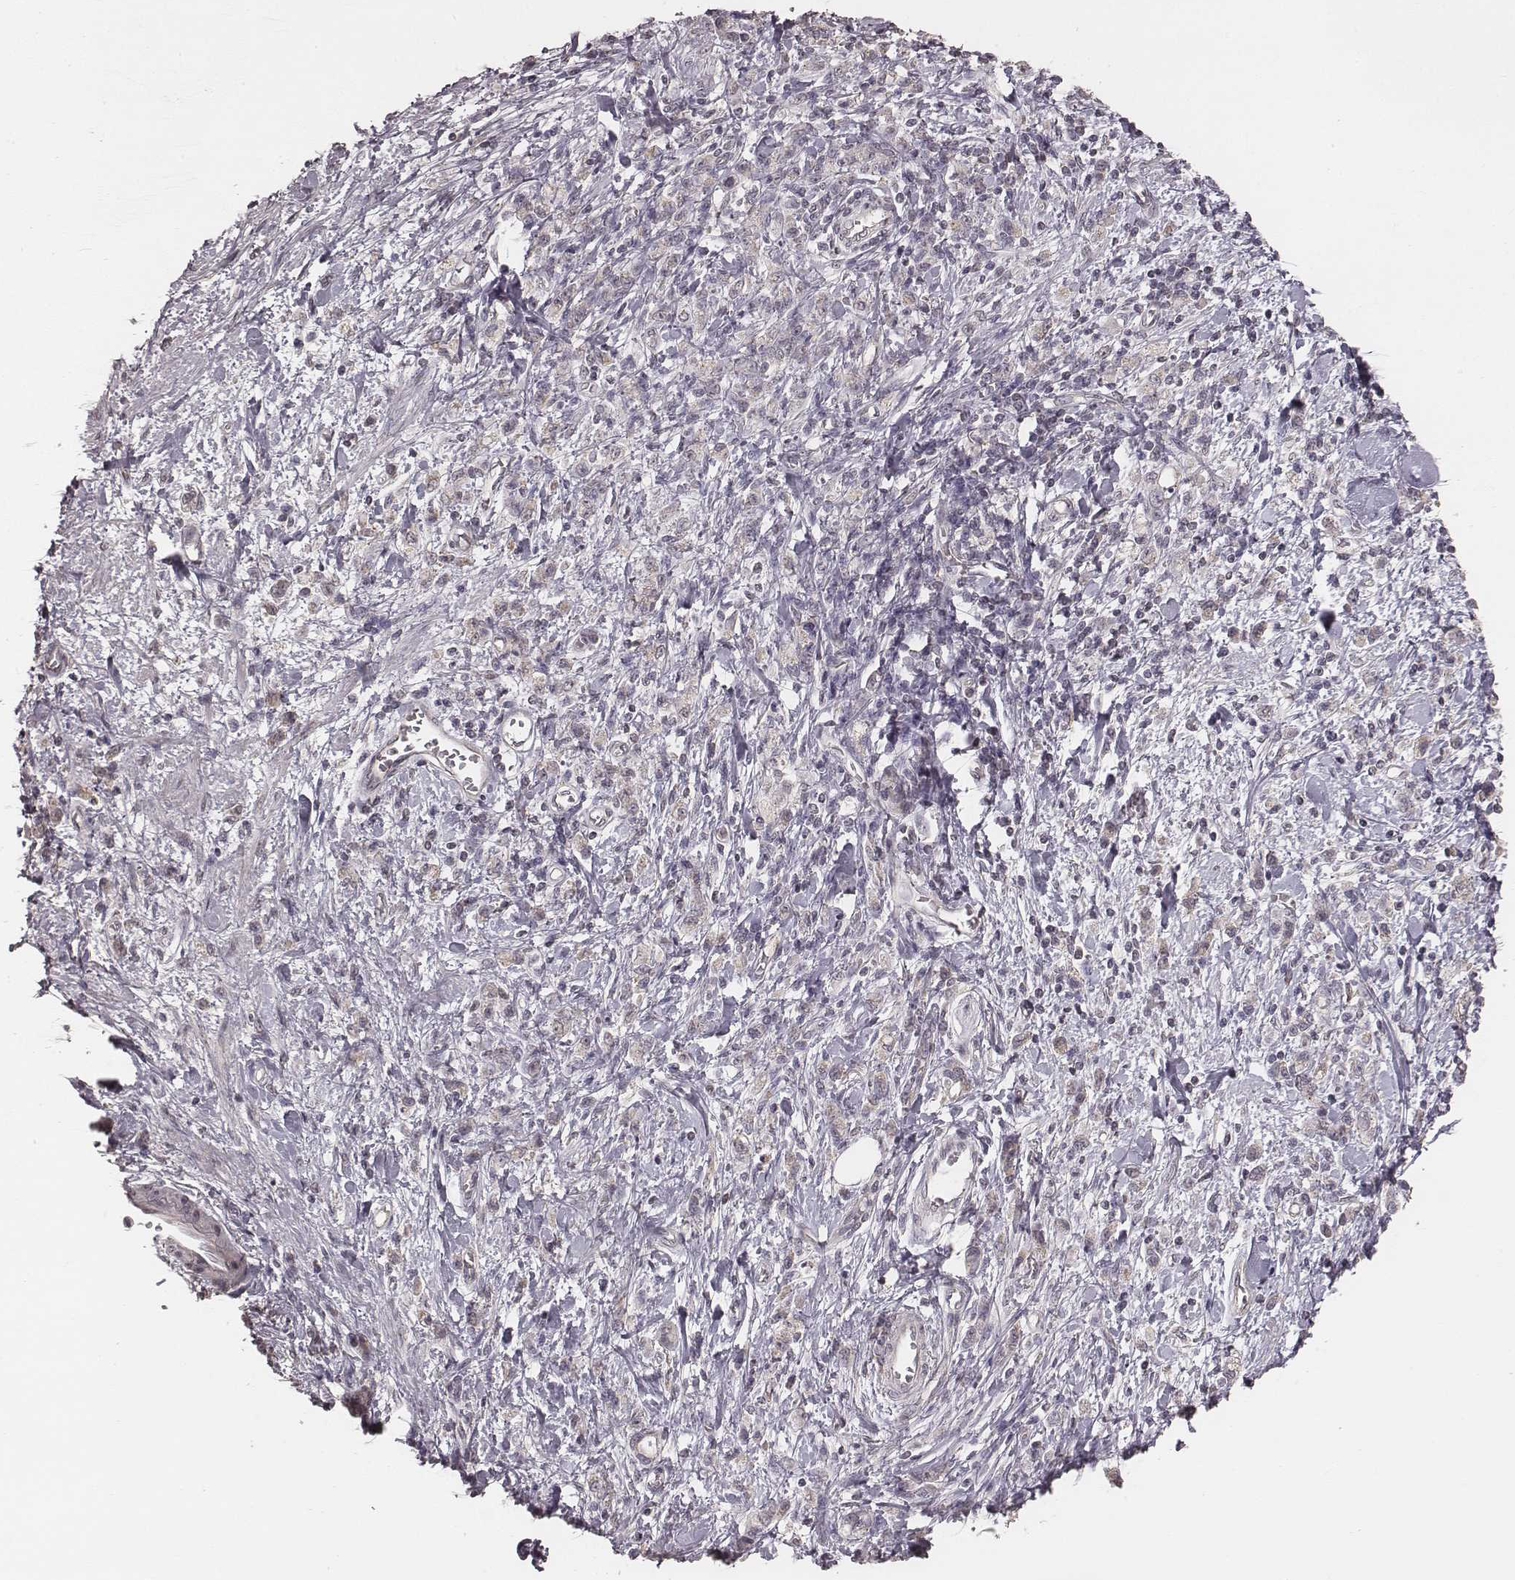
{"staining": {"intensity": "negative", "quantity": "none", "location": "none"}, "tissue": "stomach cancer", "cell_type": "Tumor cells", "image_type": "cancer", "snomed": [{"axis": "morphology", "description": "Adenocarcinoma, NOS"}, {"axis": "topography", "description": "Stomach"}], "caption": "Protein analysis of stomach cancer (adenocarcinoma) reveals no significant positivity in tumor cells. The staining was performed using DAB to visualize the protein expression in brown, while the nuclei were stained in blue with hematoxylin (Magnification: 20x).", "gene": "SLC7A4", "patient": {"sex": "male", "age": 77}}